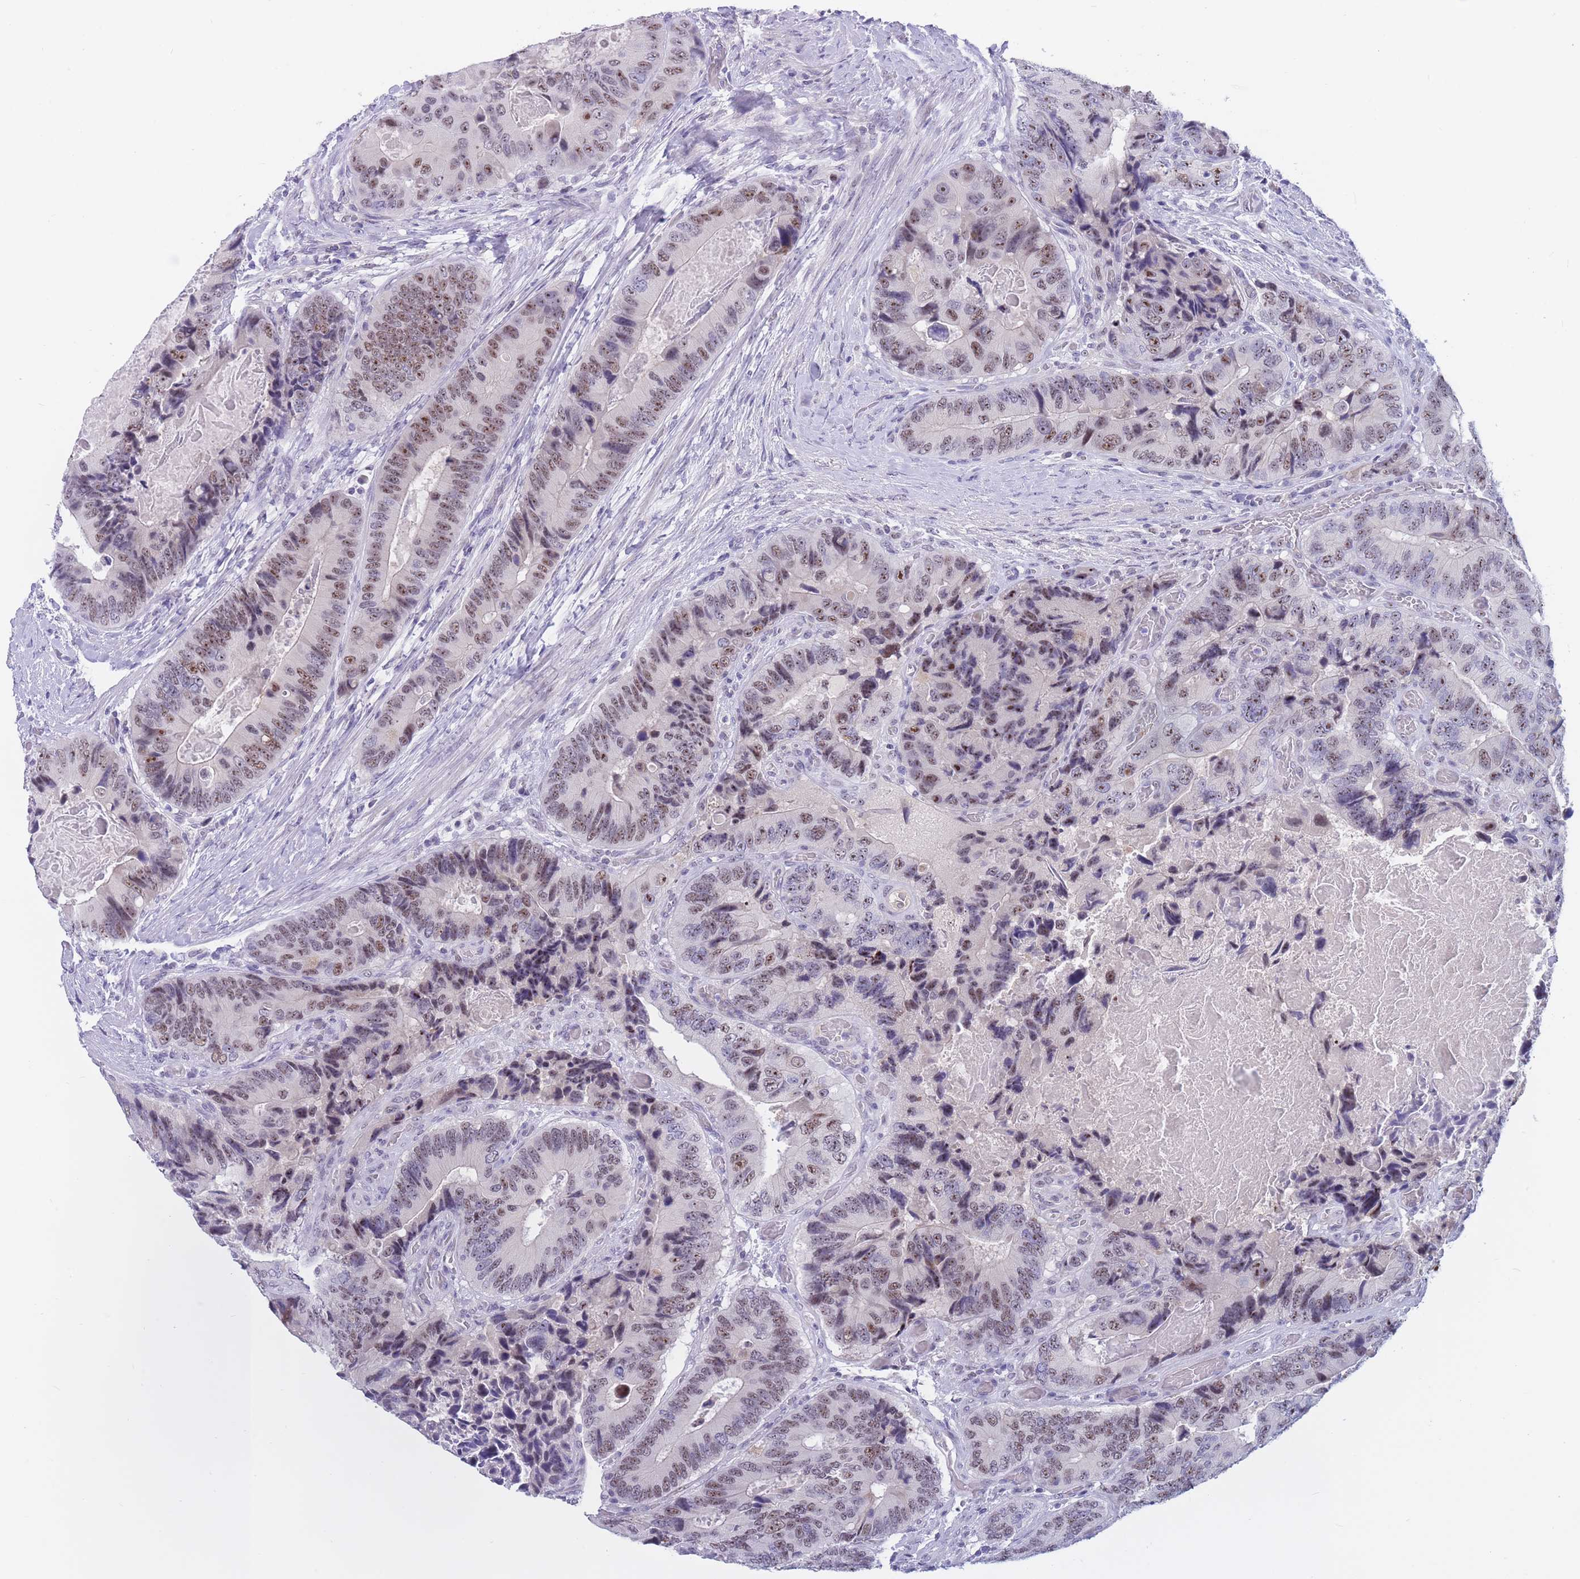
{"staining": {"intensity": "moderate", "quantity": "25%-75%", "location": "nuclear"}, "tissue": "colorectal cancer", "cell_type": "Tumor cells", "image_type": "cancer", "snomed": [{"axis": "morphology", "description": "Adenocarcinoma, NOS"}, {"axis": "topography", "description": "Colon"}], "caption": "Immunohistochemistry staining of colorectal adenocarcinoma, which shows medium levels of moderate nuclear expression in approximately 25%-75% of tumor cells indicating moderate nuclear protein staining. The staining was performed using DAB (3,3'-diaminobenzidine) (brown) for protein detection and nuclei were counterstained in hematoxylin (blue).", "gene": "BOP1", "patient": {"sex": "male", "age": 84}}